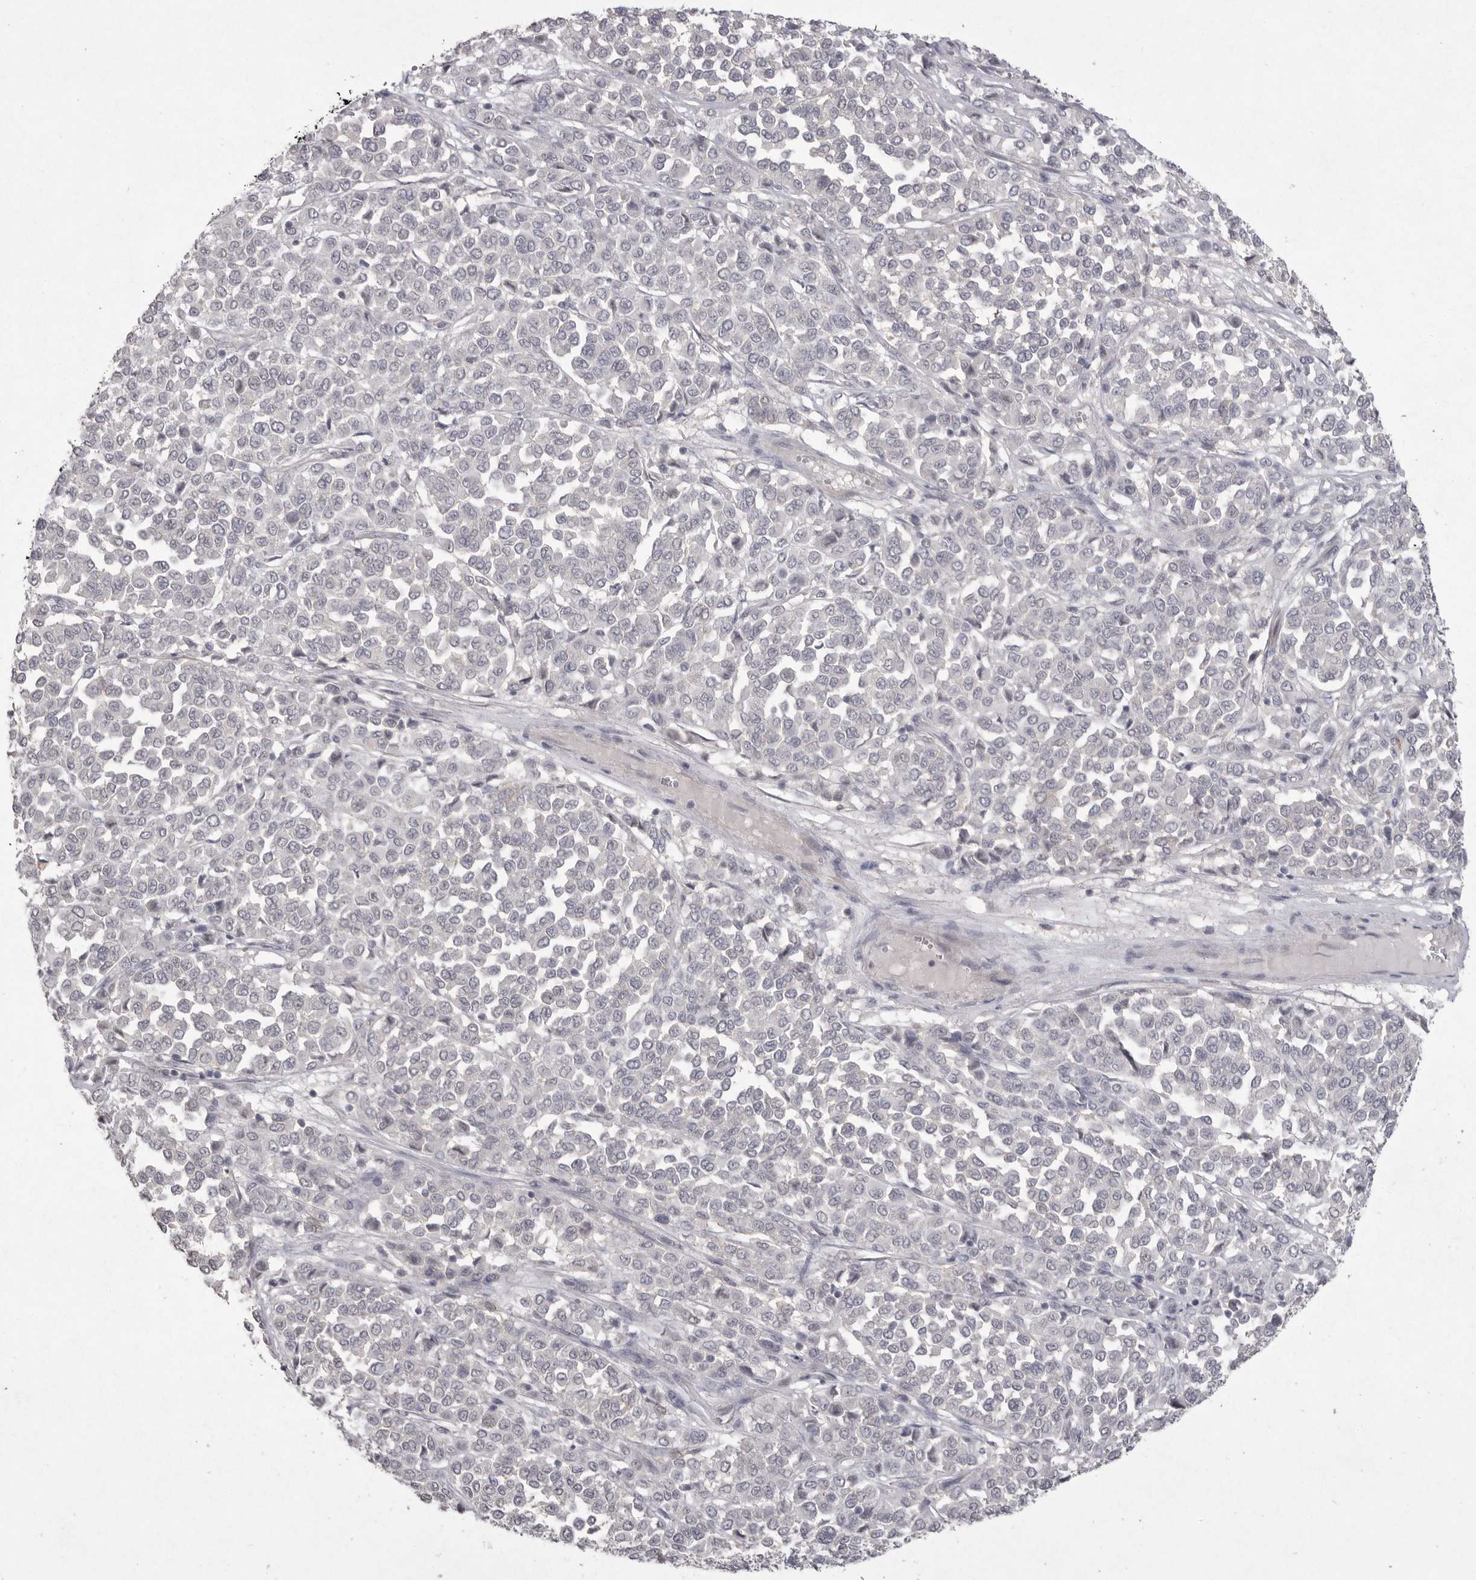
{"staining": {"intensity": "negative", "quantity": "none", "location": "none"}, "tissue": "melanoma", "cell_type": "Tumor cells", "image_type": "cancer", "snomed": [{"axis": "morphology", "description": "Malignant melanoma, Metastatic site"}, {"axis": "topography", "description": "Pancreas"}], "caption": "The image displays no significant expression in tumor cells of malignant melanoma (metastatic site).", "gene": "VANGL2", "patient": {"sex": "female", "age": 30}}